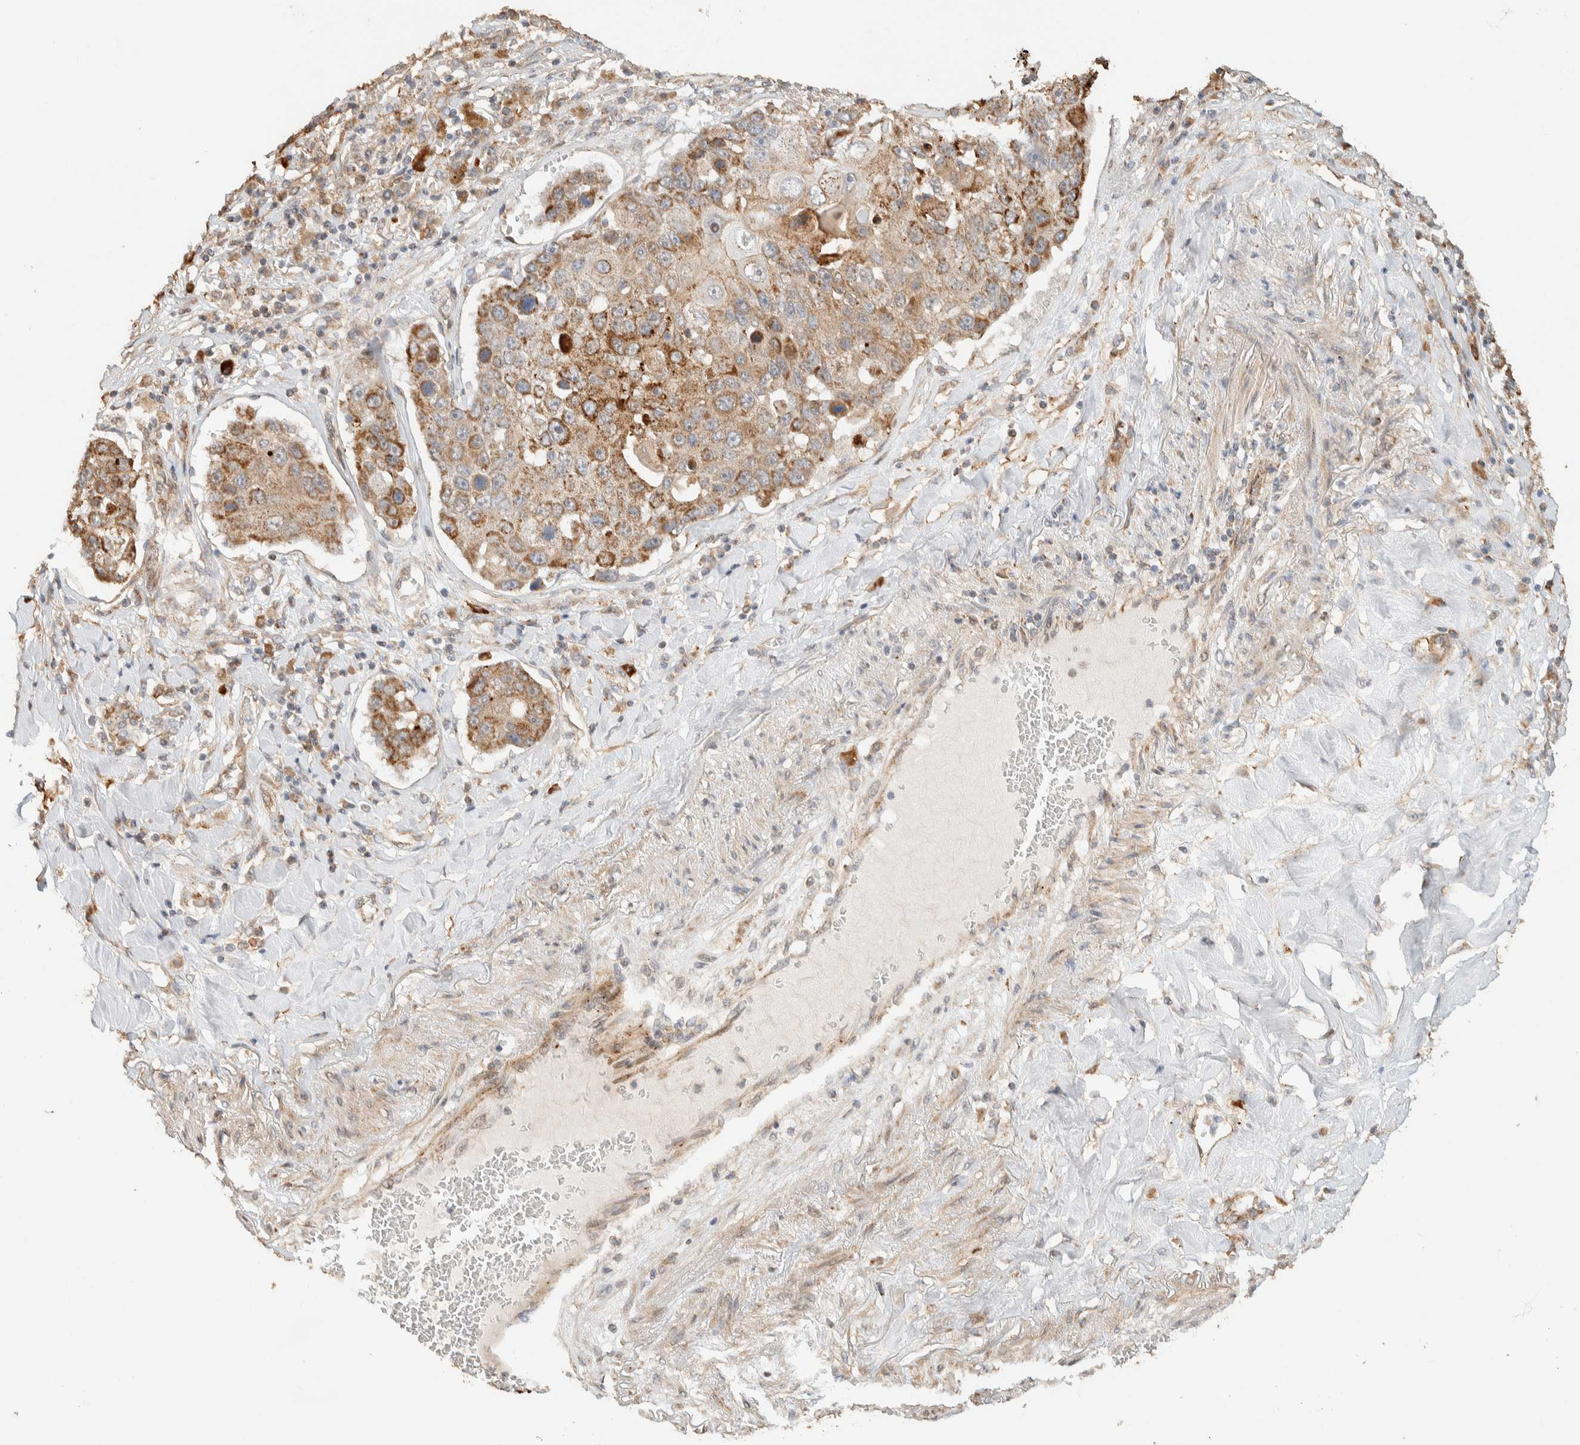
{"staining": {"intensity": "moderate", "quantity": ">75%", "location": "cytoplasmic/membranous"}, "tissue": "lung cancer", "cell_type": "Tumor cells", "image_type": "cancer", "snomed": [{"axis": "morphology", "description": "Squamous cell carcinoma, NOS"}, {"axis": "topography", "description": "Lung"}], "caption": "Immunohistochemistry staining of lung squamous cell carcinoma, which demonstrates medium levels of moderate cytoplasmic/membranous expression in approximately >75% of tumor cells indicating moderate cytoplasmic/membranous protein expression. The staining was performed using DAB (brown) for protein detection and nuclei were counterstained in hematoxylin (blue).", "gene": "KIF9", "patient": {"sex": "male", "age": 61}}